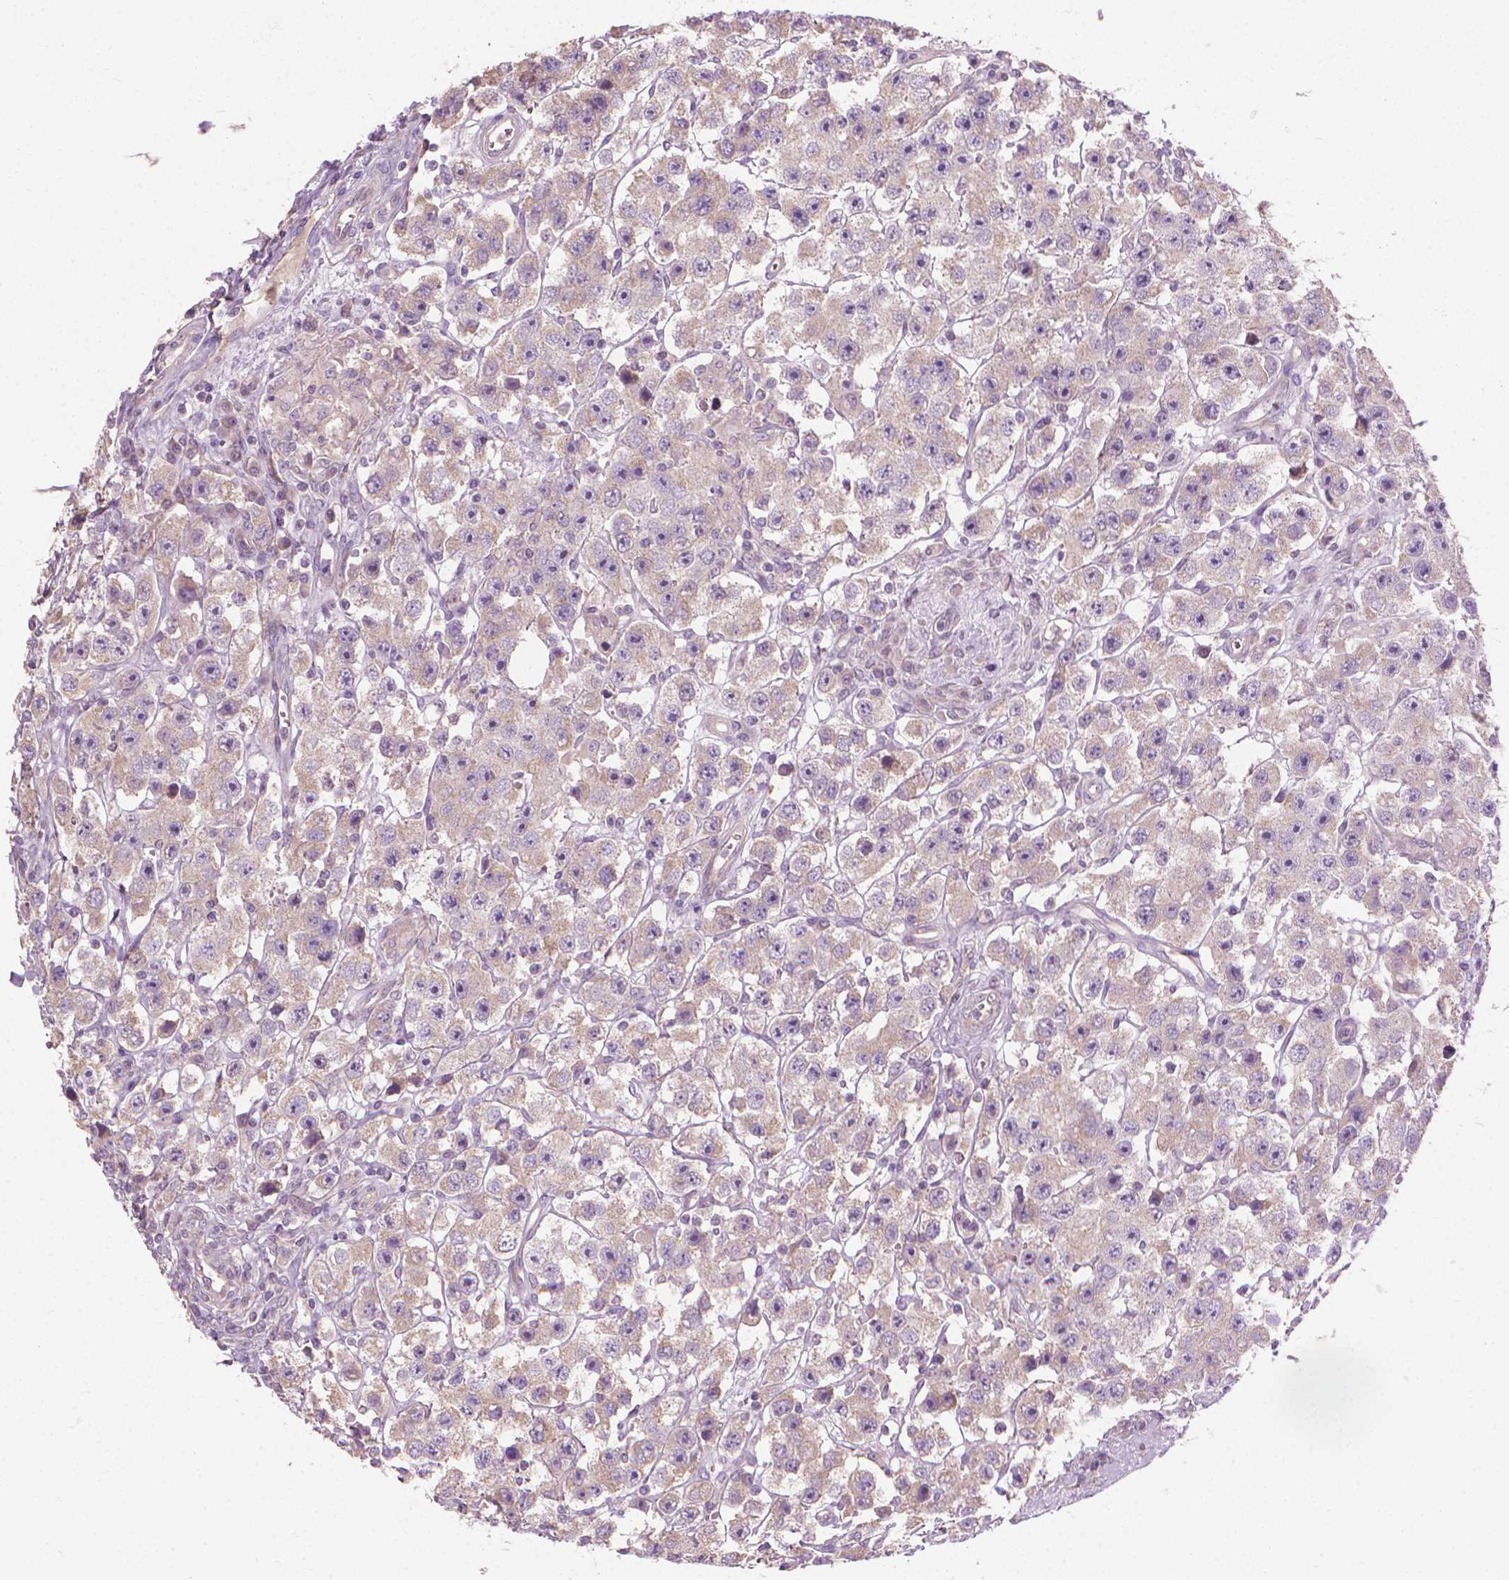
{"staining": {"intensity": "weak", "quantity": "25%-75%", "location": "cytoplasmic/membranous"}, "tissue": "testis cancer", "cell_type": "Tumor cells", "image_type": "cancer", "snomed": [{"axis": "morphology", "description": "Seminoma, NOS"}, {"axis": "topography", "description": "Testis"}], "caption": "Human testis seminoma stained for a protein (brown) shows weak cytoplasmic/membranous positive positivity in about 25%-75% of tumor cells.", "gene": "RIIAD1", "patient": {"sex": "male", "age": 45}}